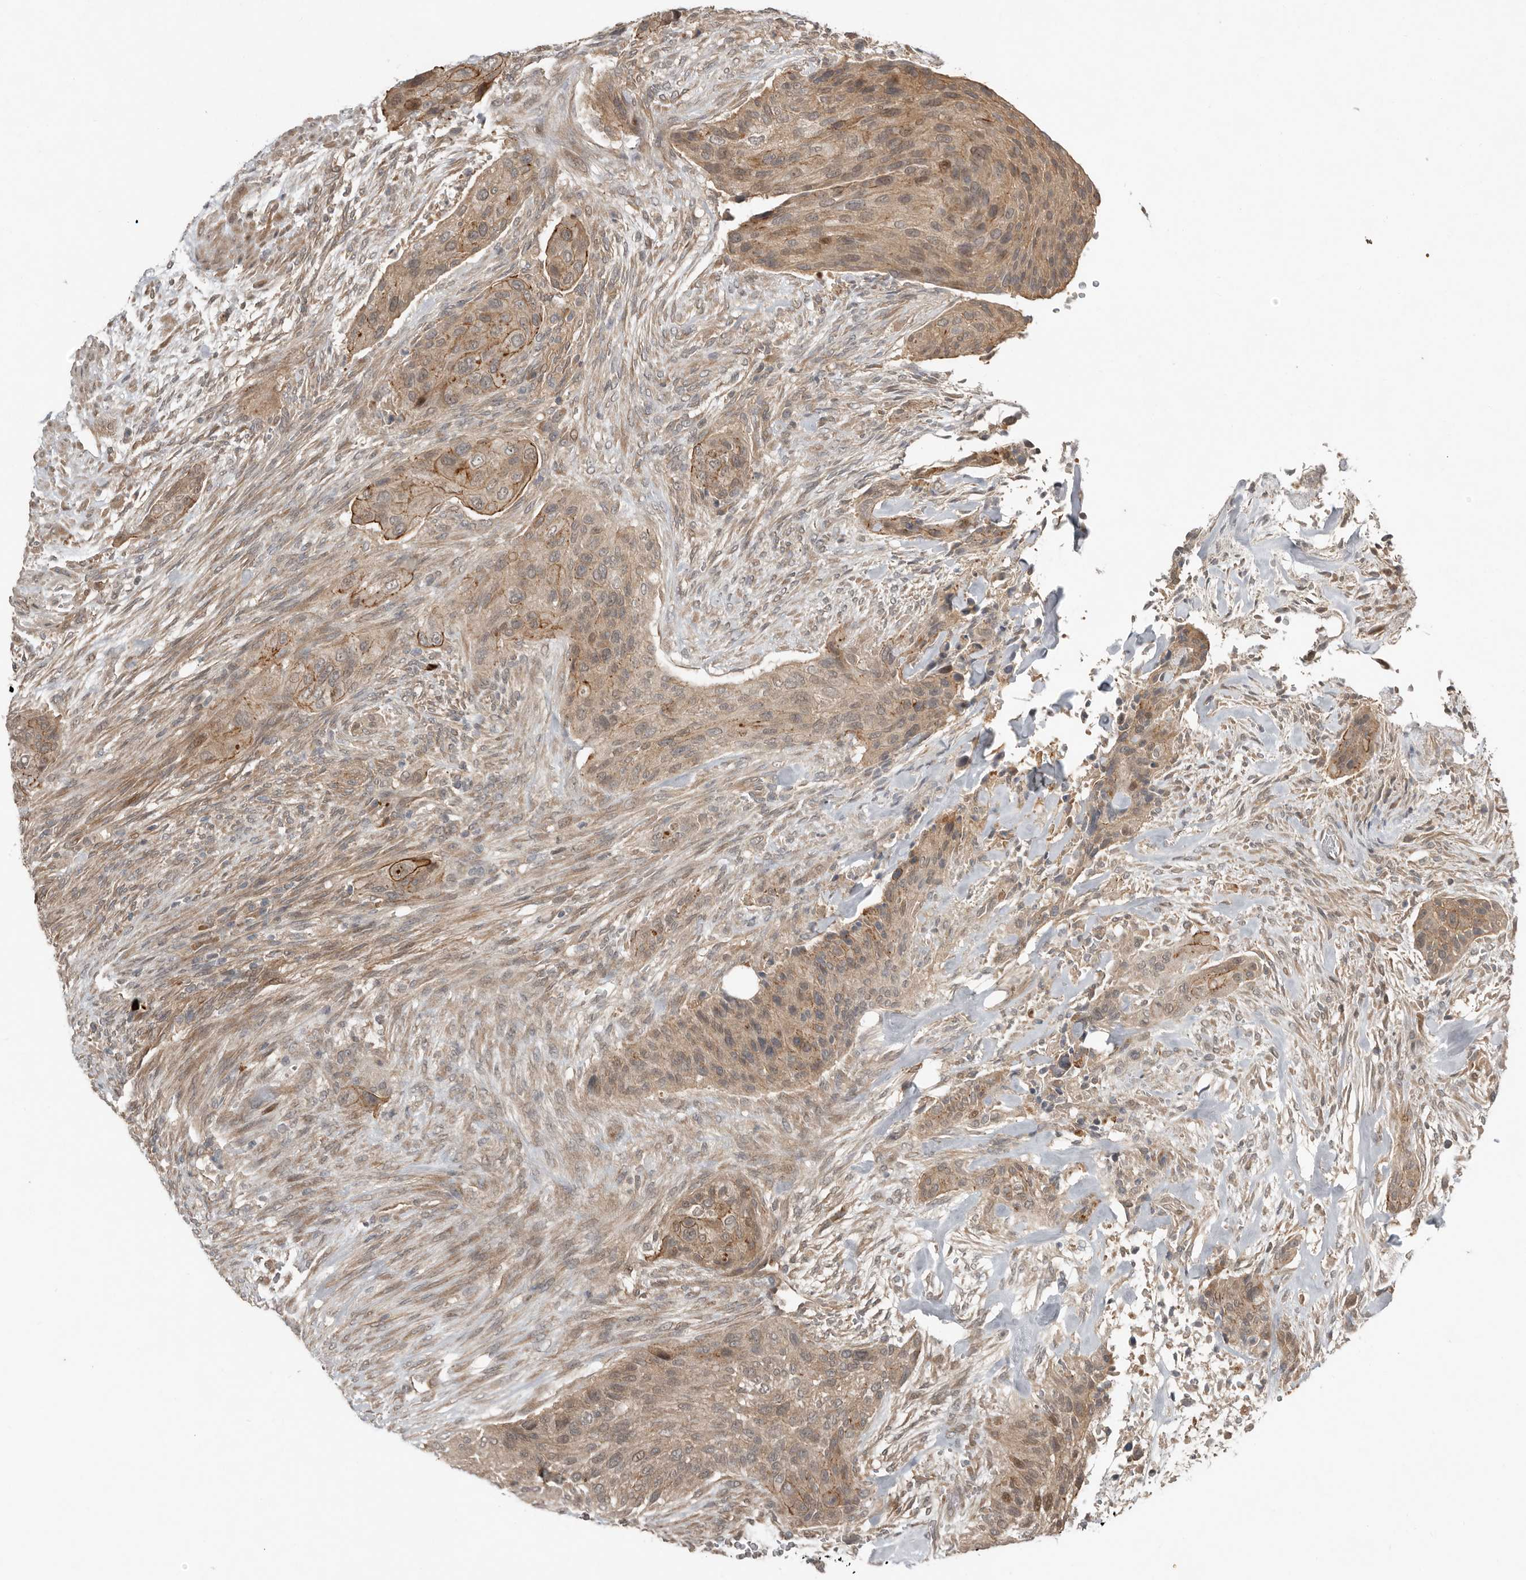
{"staining": {"intensity": "weak", "quantity": ">75%", "location": "cytoplasmic/membranous"}, "tissue": "urothelial cancer", "cell_type": "Tumor cells", "image_type": "cancer", "snomed": [{"axis": "morphology", "description": "Urothelial carcinoma, High grade"}, {"axis": "topography", "description": "Urinary bladder"}], "caption": "This image demonstrates urothelial carcinoma (high-grade) stained with immunohistochemistry (IHC) to label a protein in brown. The cytoplasmic/membranous of tumor cells show weak positivity for the protein. Nuclei are counter-stained blue.", "gene": "TEAD3", "patient": {"sex": "male", "age": 35}}